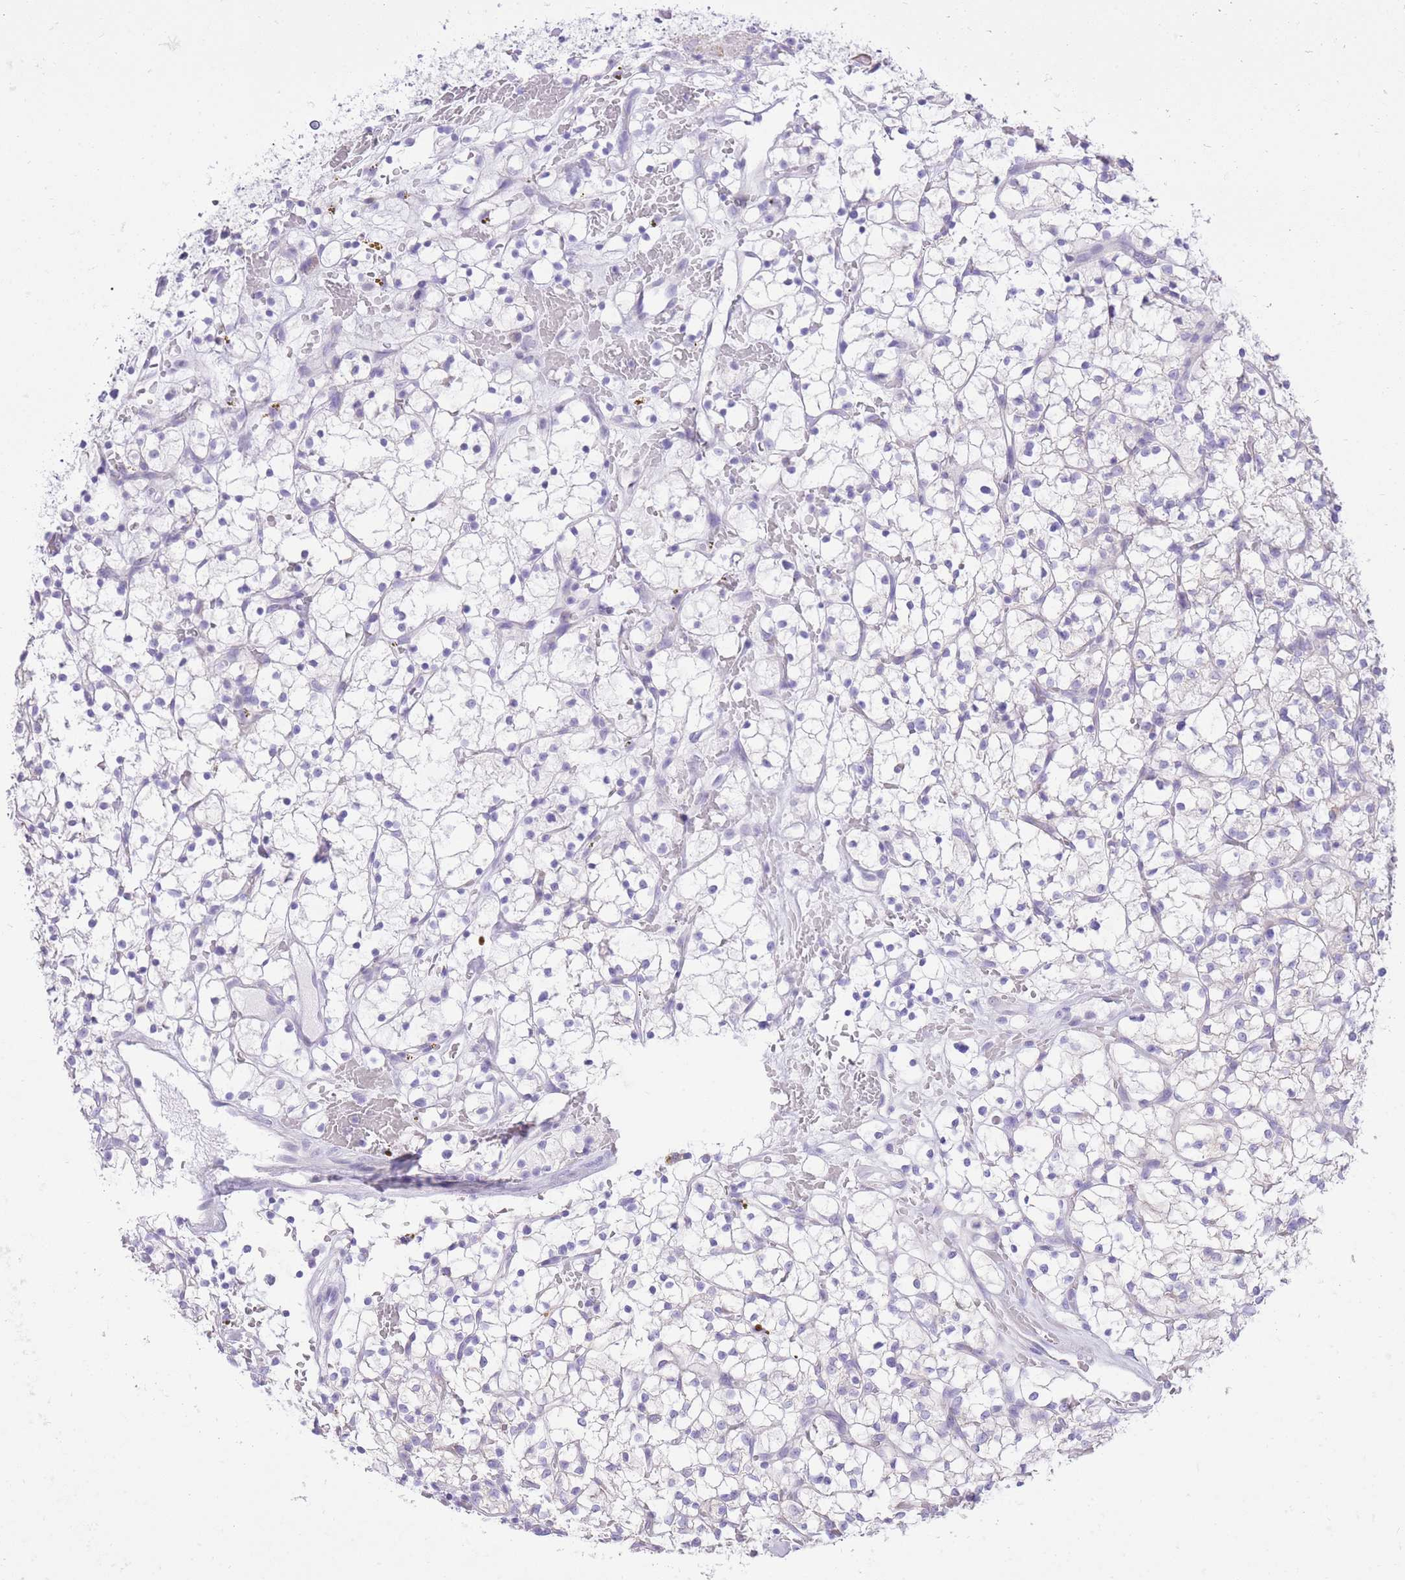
{"staining": {"intensity": "negative", "quantity": "none", "location": "none"}, "tissue": "renal cancer", "cell_type": "Tumor cells", "image_type": "cancer", "snomed": [{"axis": "morphology", "description": "Adenocarcinoma, NOS"}, {"axis": "topography", "description": "Kidney"}], "caption": "DAB (3,3'-diaminobenzidine) immunohistochemical staining of adenocarcinoma (renal) demonstrates no significant positivity in tumor cells. (Brightfield microscopy of DAB (3,3'-diaminobenzidine) immunohistochemistry at high magnification).", "gene": "SLC4A4", "patient": {"sex": "female", "age": 64}}